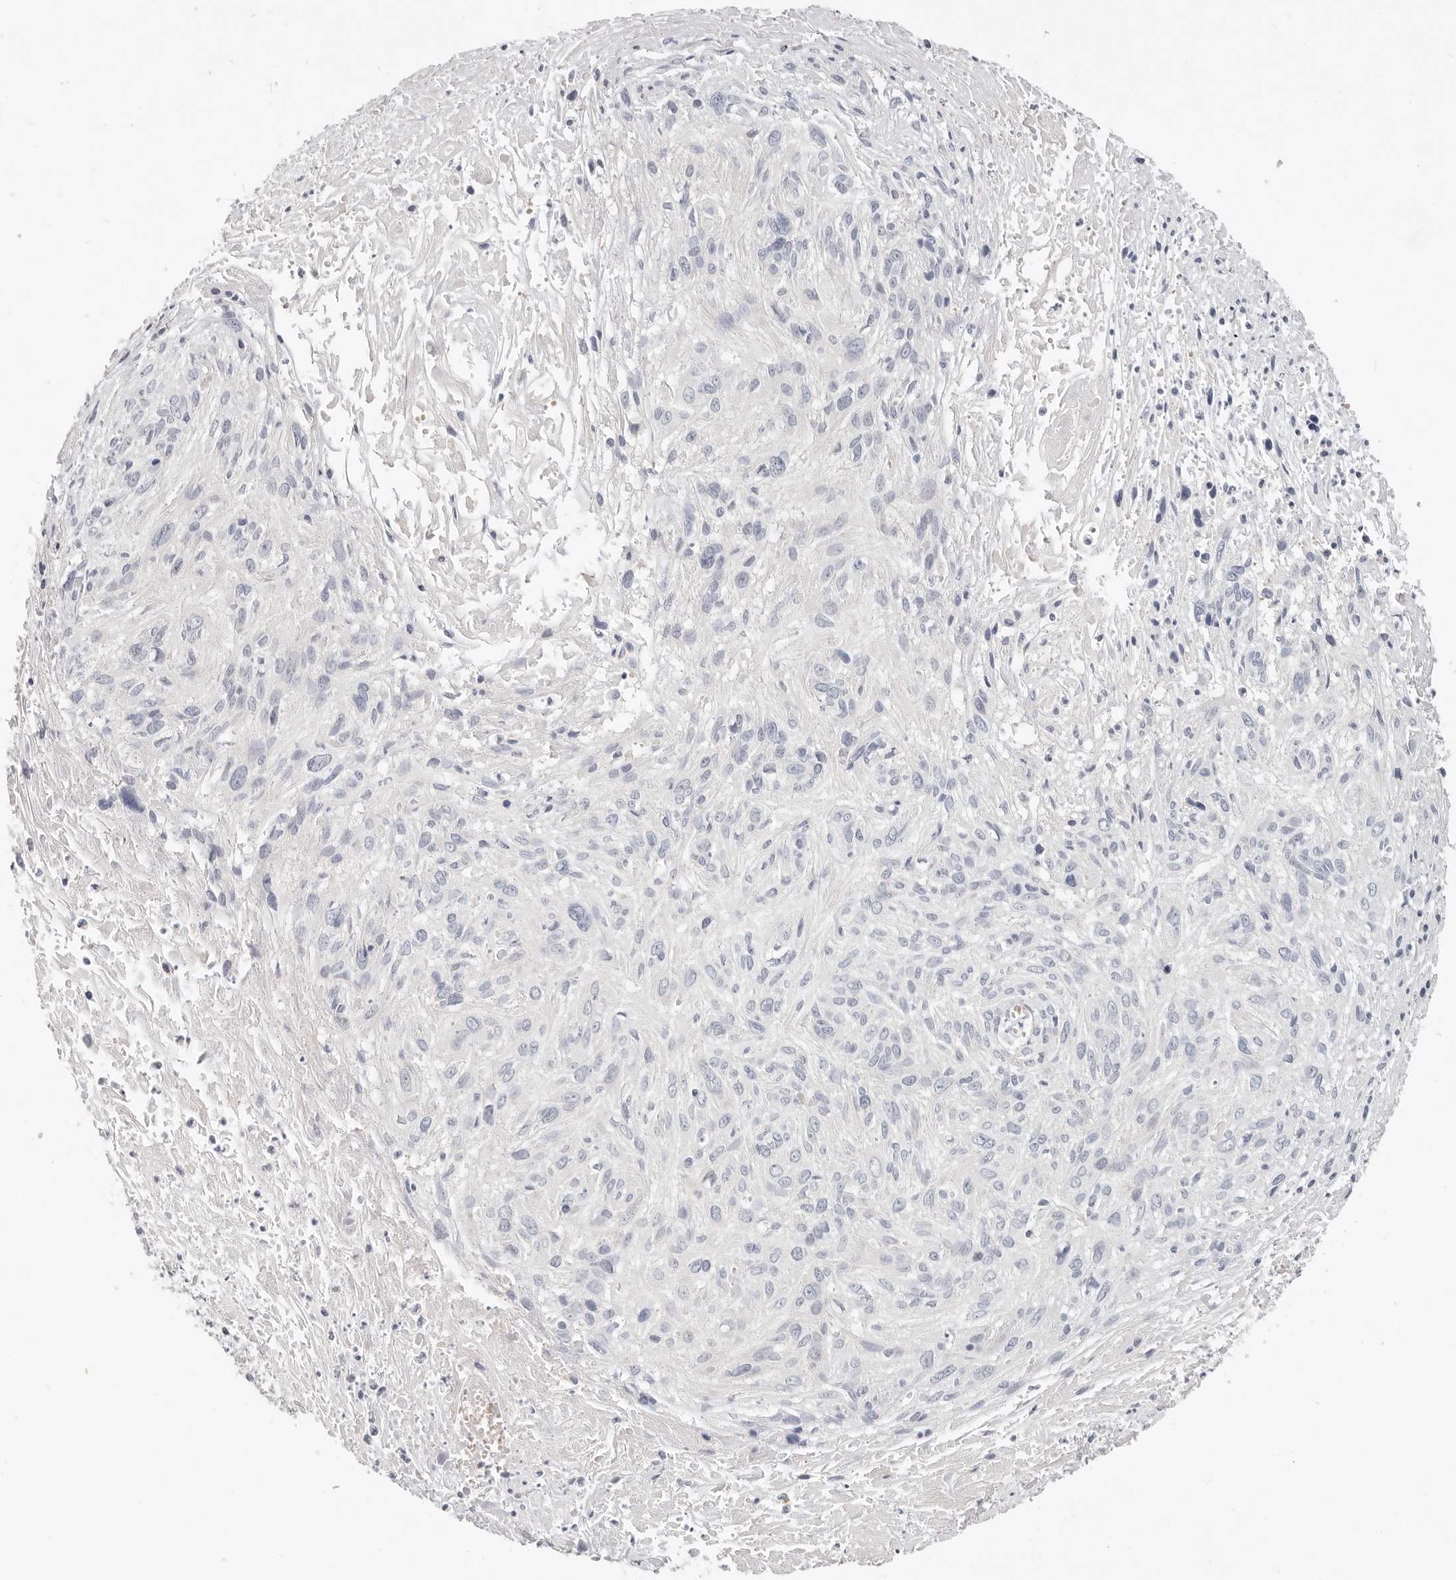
{"staining": {"intensity": "negative", "quantity": "none", "location": "none"}, "tissue": "cervical cancer", "cell_type": "Tumor cells", "image_type": "cancer", "snomed": [{"axis": "morphology", "description": "Squamous cell carcinoma, NOS"}, {"axis": "topography", "description": "Cervix"}], "caption": "This is an immunohistochemistry (IHC) micrograph of human squamous cell carcinoma (cervical). There is no staining in tumor cells.", "gene": "TMEM63B", "patient": {"sex": "female", "age": 51}}